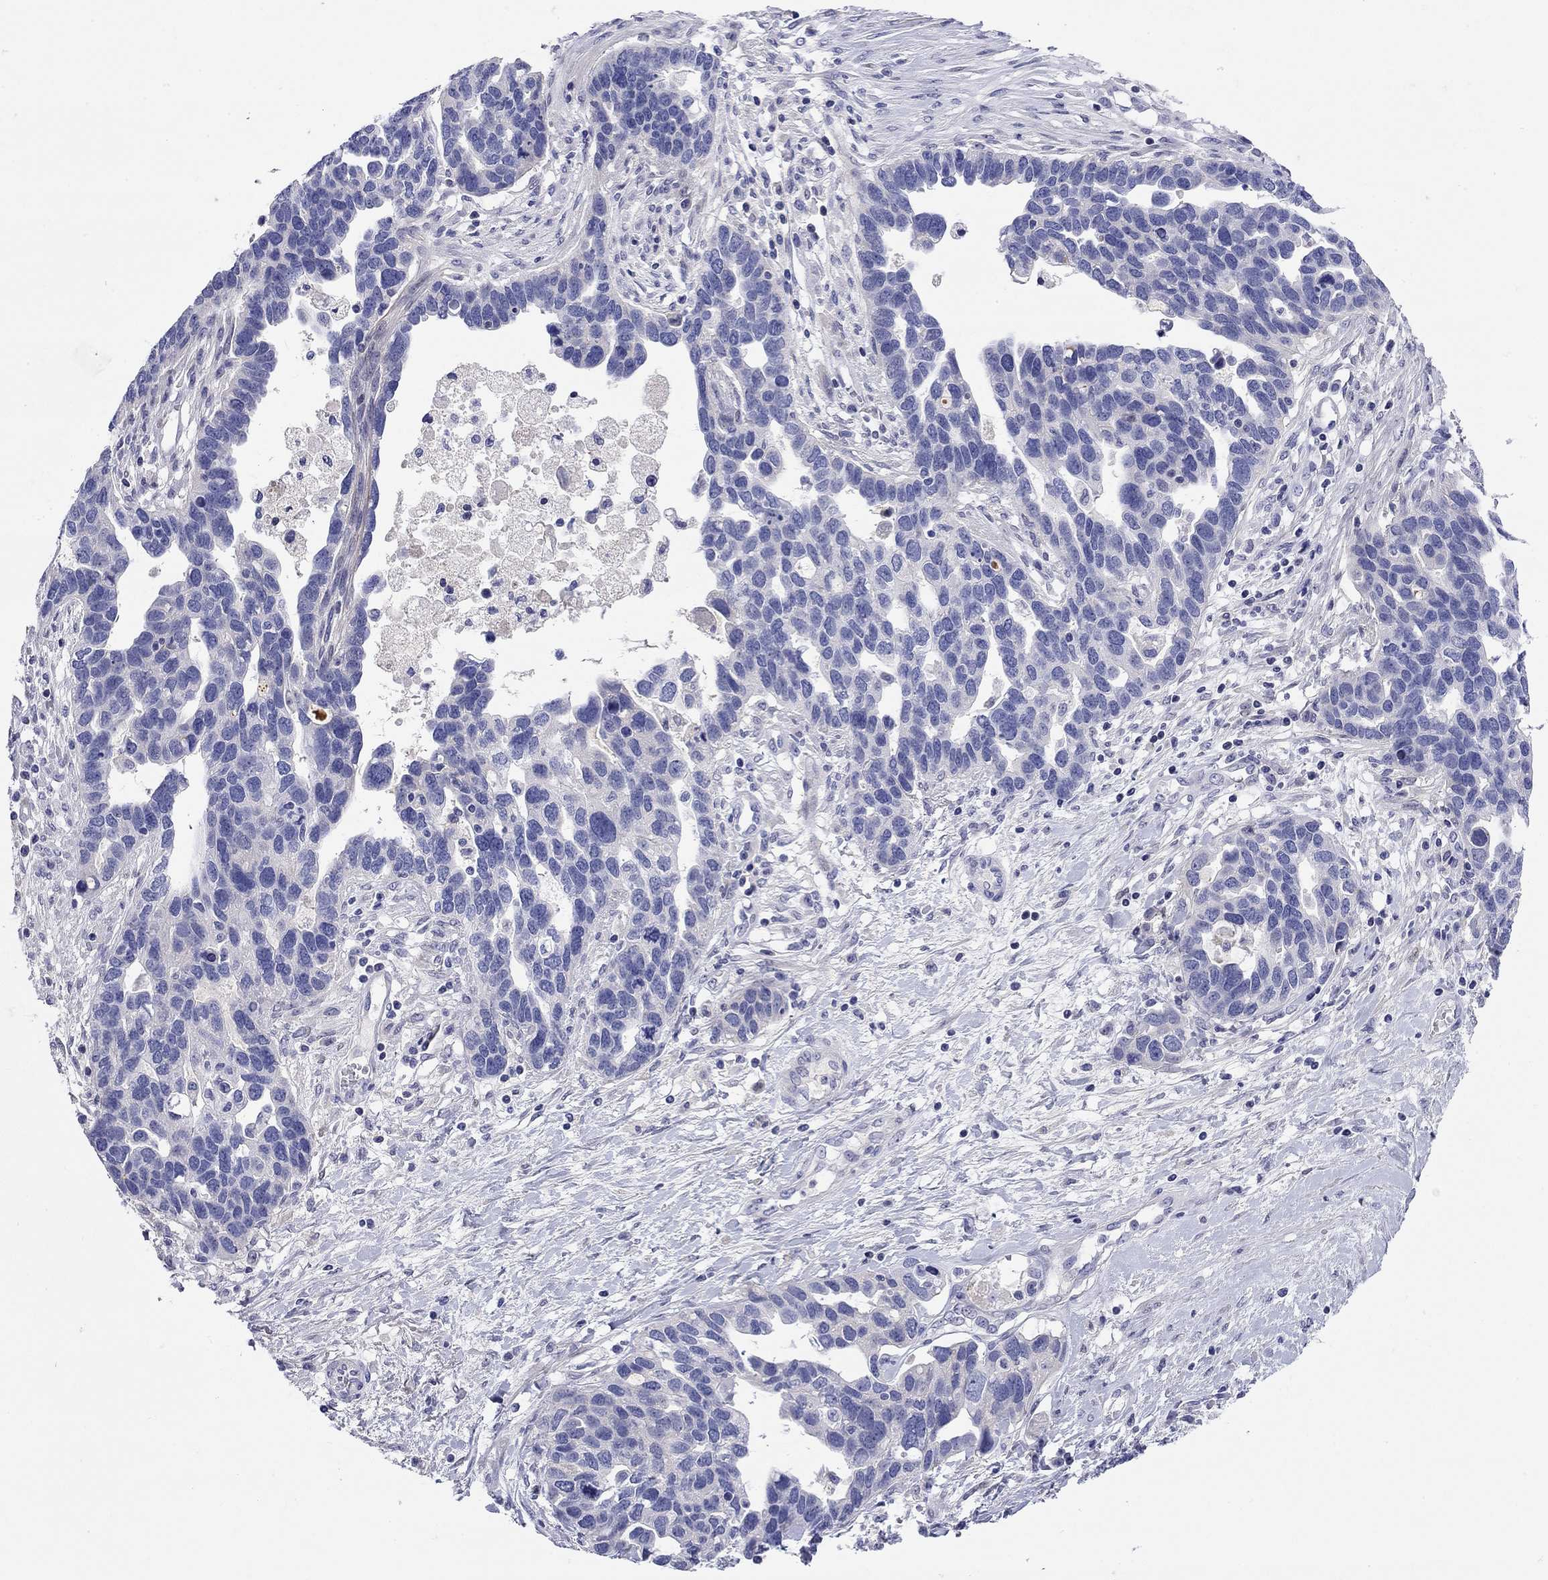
{"staining": {"intensity": "negative", "quantity": "none", "location": "none"}, "tissue": "ovarian cancer", "cell_type": "Tumor cells", "image_type": "cancer", "snomed": [{"axis": "morphology", "description": "Cystadenocarcinoma, serous, NOS"}, {"axis": "topography", "description": "Ovary"}], "caption": "IHC micrograph of neoplastic tissue: ovarian serous cystadenocarcinoma stained with DAB shows no significant protein positivity in tumor cells.", "gene": "CMYA5", "patient": {"sex": "female", "age": 54}}